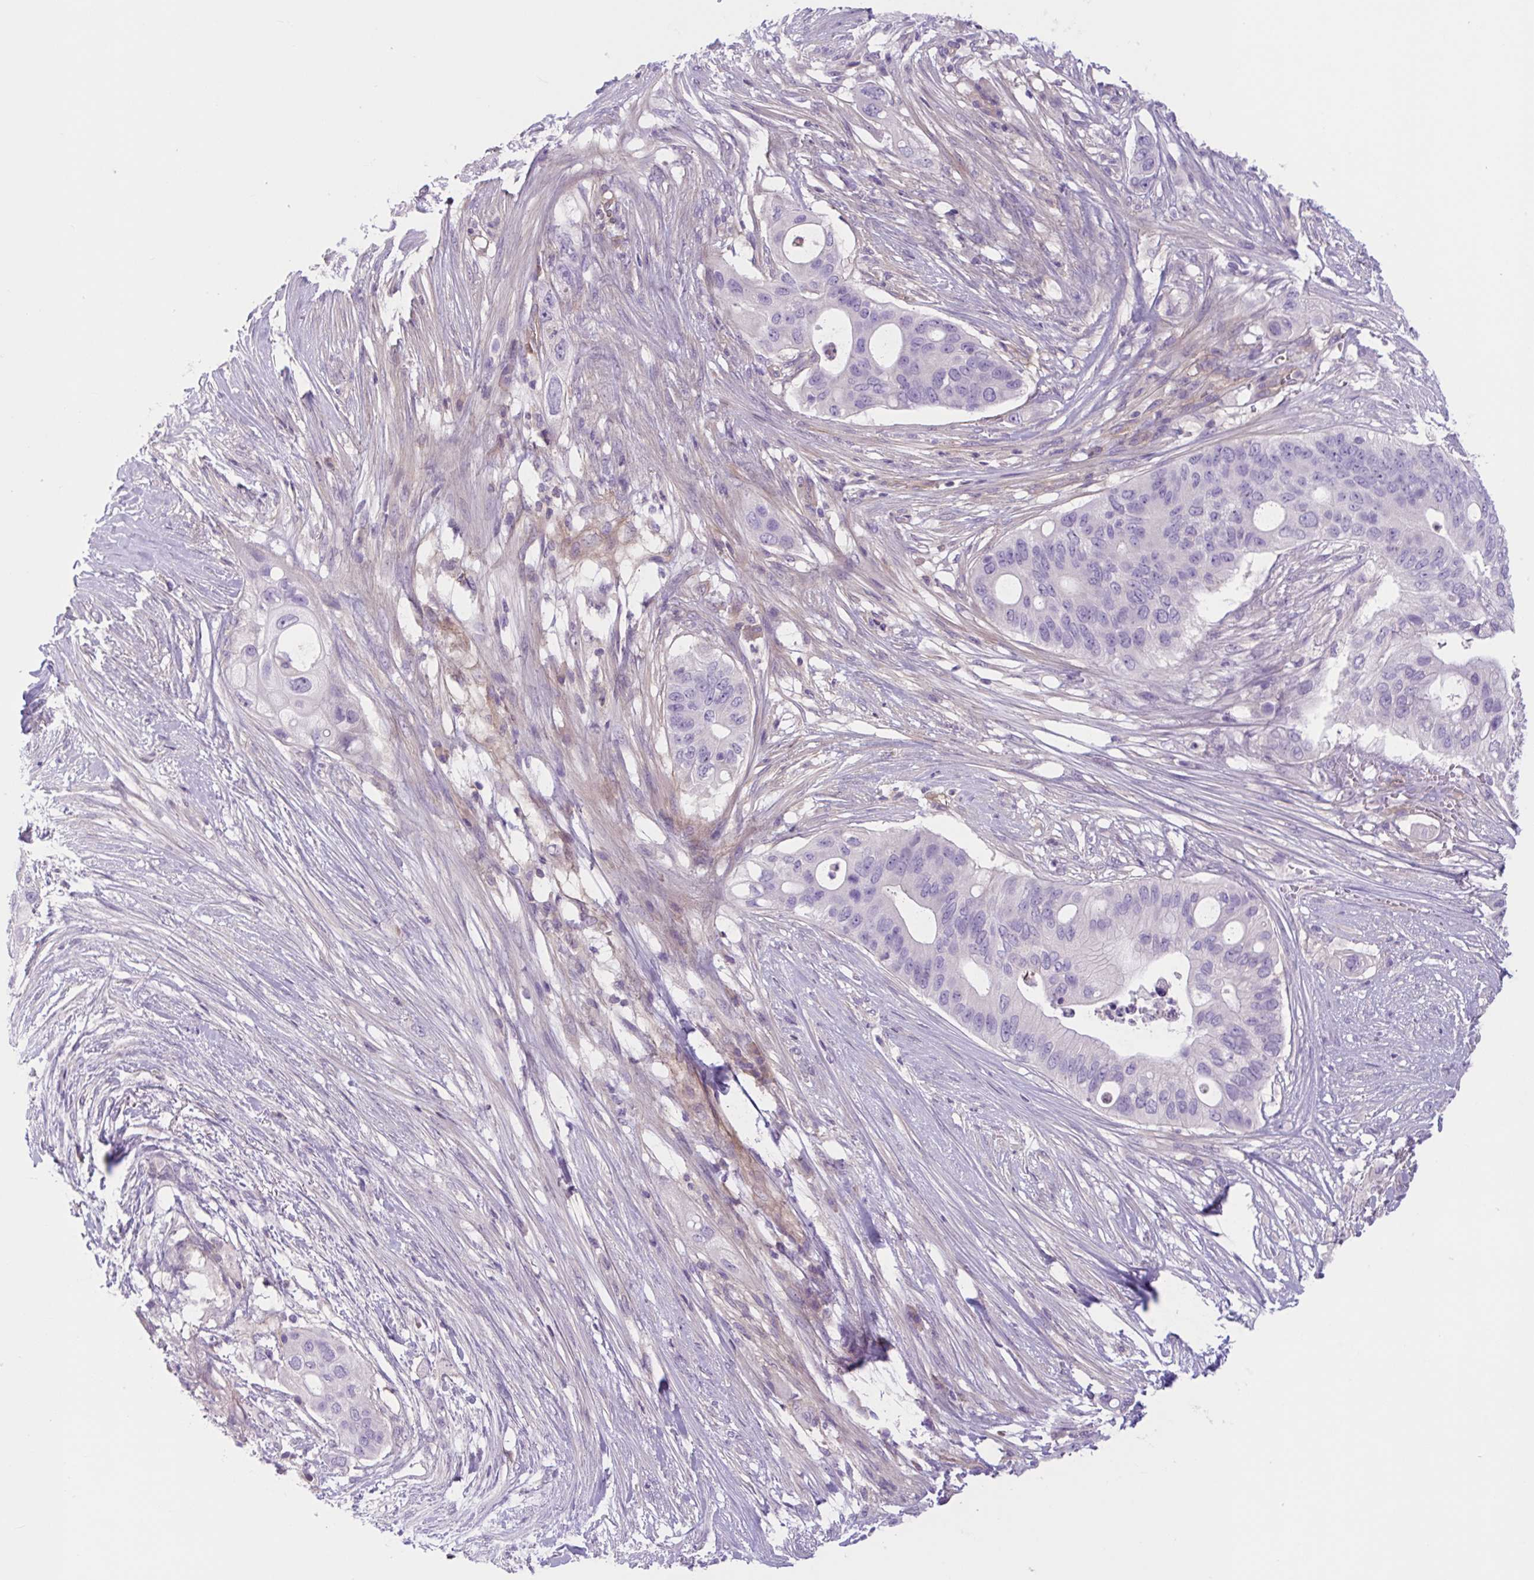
{"staining": {"intensity": "negative", "quantity": "none", "location": "none"}, "tissue": "pancreatic cancer", "cell_type": "Tumor cells", "image_type": "cancer", "snomed": [{"axis": "morphology", "description": "Adenocarcinoma, NOS"}, {"axis": "topography", "description": "Pancreas"}], "caption": "High magnification brightfield microscopy of pancreatic adenocarcinoma stained with DAB (3,3'-diaminobenzidine) (brown) and counterstained with hematoxylin (blue): tumor cells show no significant positivity. (DAB IHC, high magnification).", "gene": "TTC7B", "patient": {"sex": "female", "age": 72}}